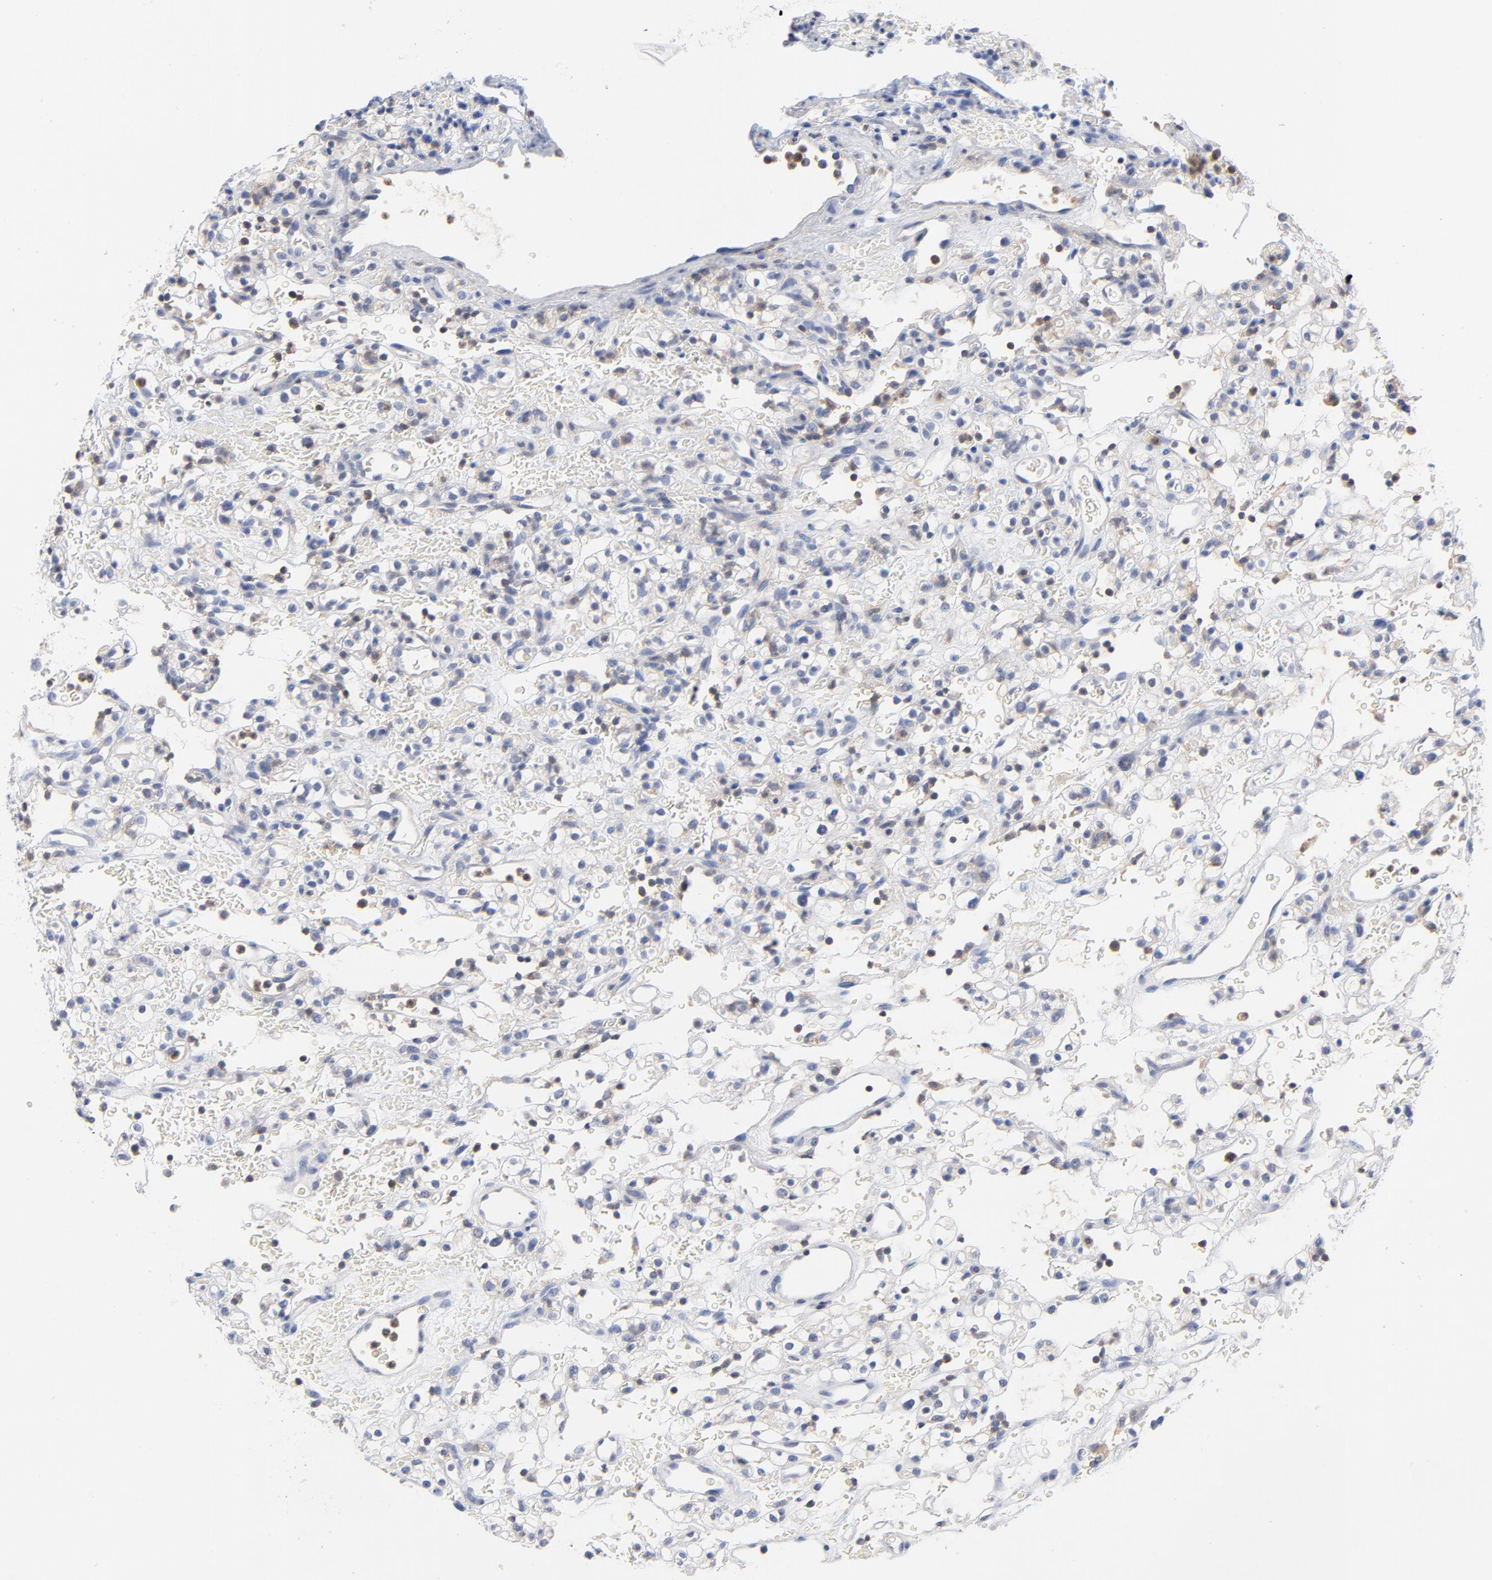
{"staining": {"intensity": "negative", "quantity": "none", "location": "none"}, "tissue": "renal cancer", "cell_type": "Tumor cells", "image_type": "cancer", "snomed": [{"axis": "morphology", "description": "Normal tissue, NOS"}, {"axis": "morphology", "description": "Adenocarcinoma, NOS"}, {"axis": "topography", "description": "Kidney"}], "caption": "High power microscopy micrograph of an immunohistochemistry (IHC) photomicrograph of renal cancer (adenocarcinoma), revealing no significant staining in tumor cells.", "gene": "CAB39L", "patient": {"sex": "female", "age": 72}}